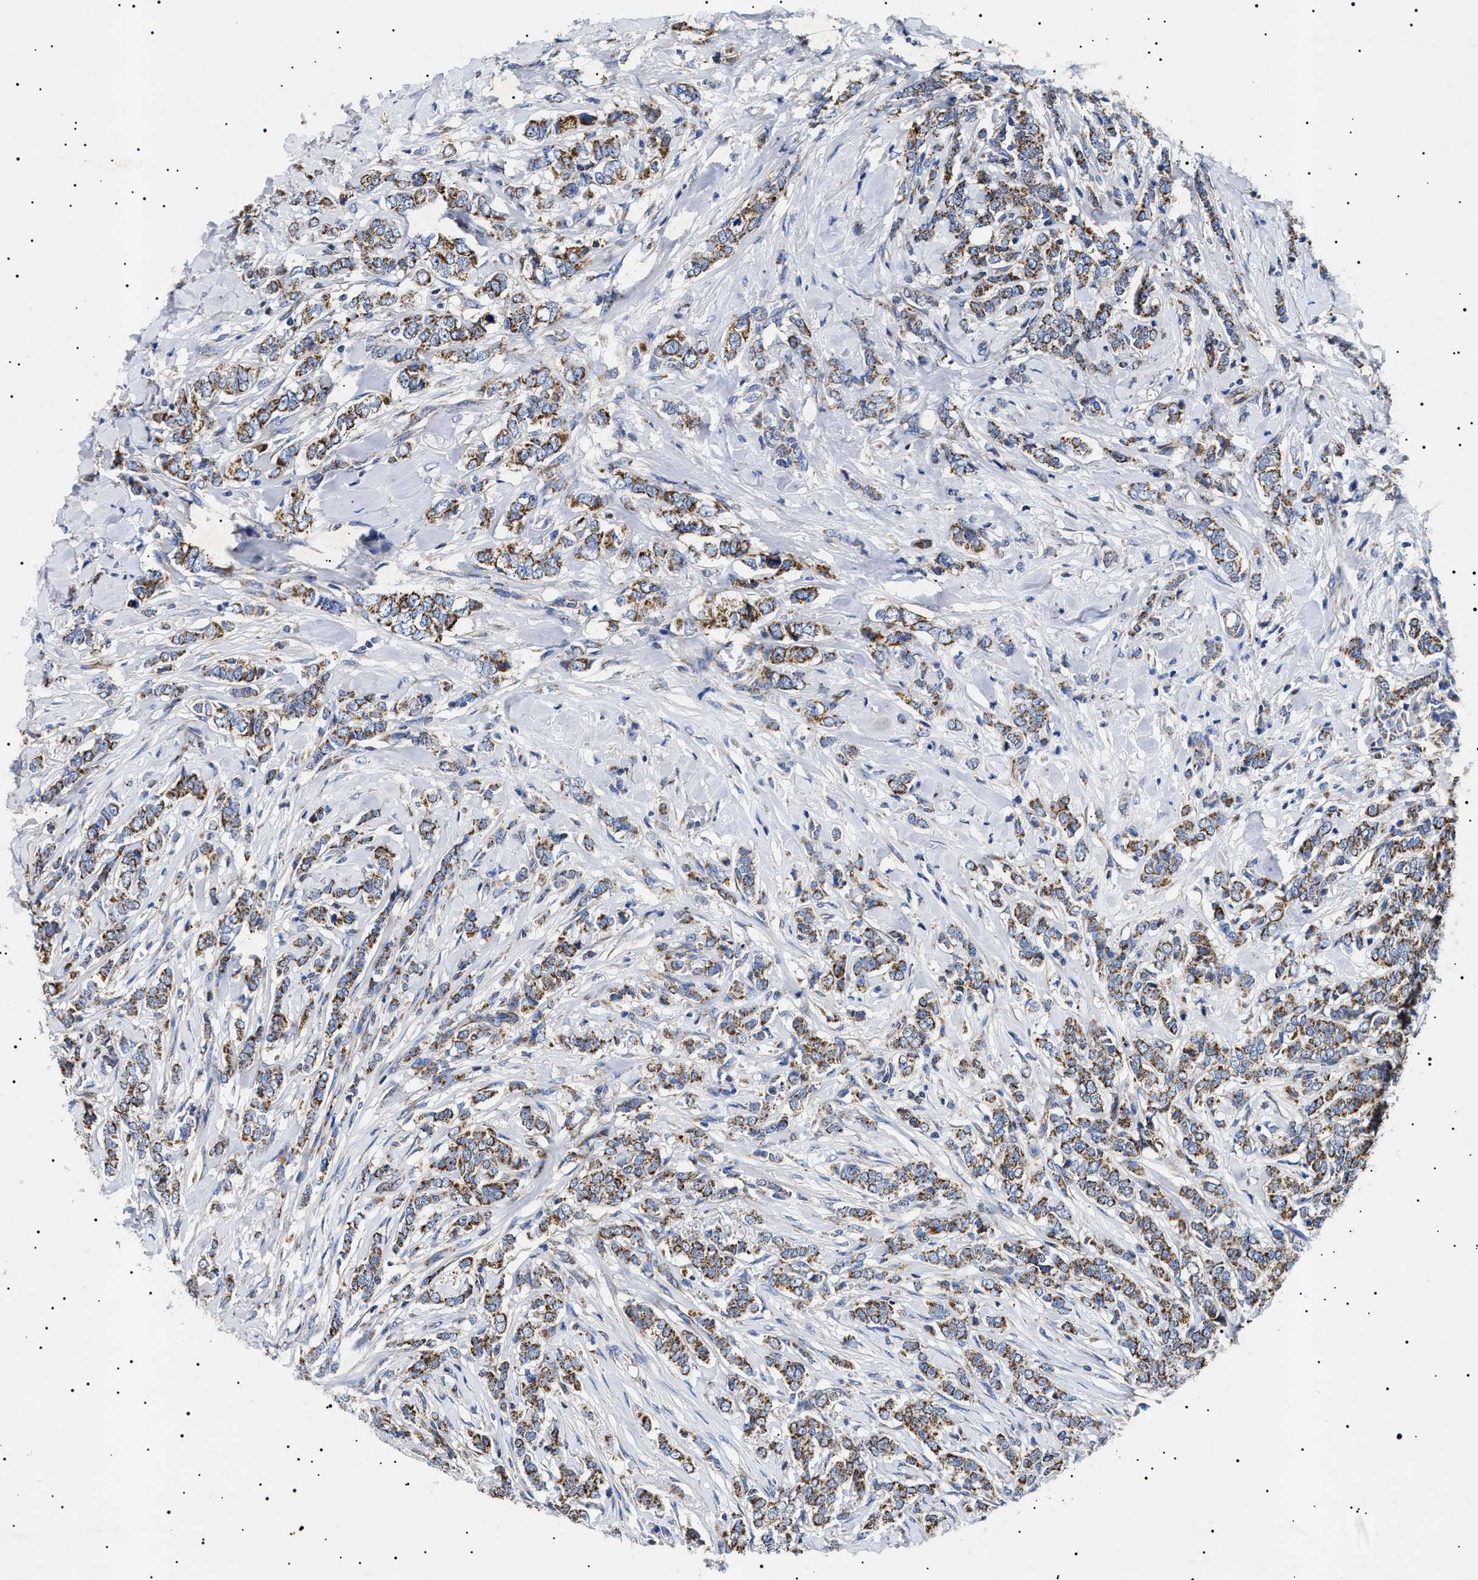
{"staining": {"intensity": "strong", "quantity": ">75%", "location": "cytoplasmic/membranous"}, "tissue": "breast cancer", "cell_type": "Tumor cells", "image_type": "cancer", "snomed": [{"axis": "morphology", "description": "Lobular carcinoma"}, {"axis": "topography", "description": "Skin"}, {"axis": "topography", "description": "Breast"}], "caption": "Immunohistochemical staining of lobular carcinoma (breast) shows high levels of strong cytoplasmic/membranous protein staining in approximately >75% of tumor cells.", "gene": "CHRDL2", "patient": {"sex": "female", "age": 46}}